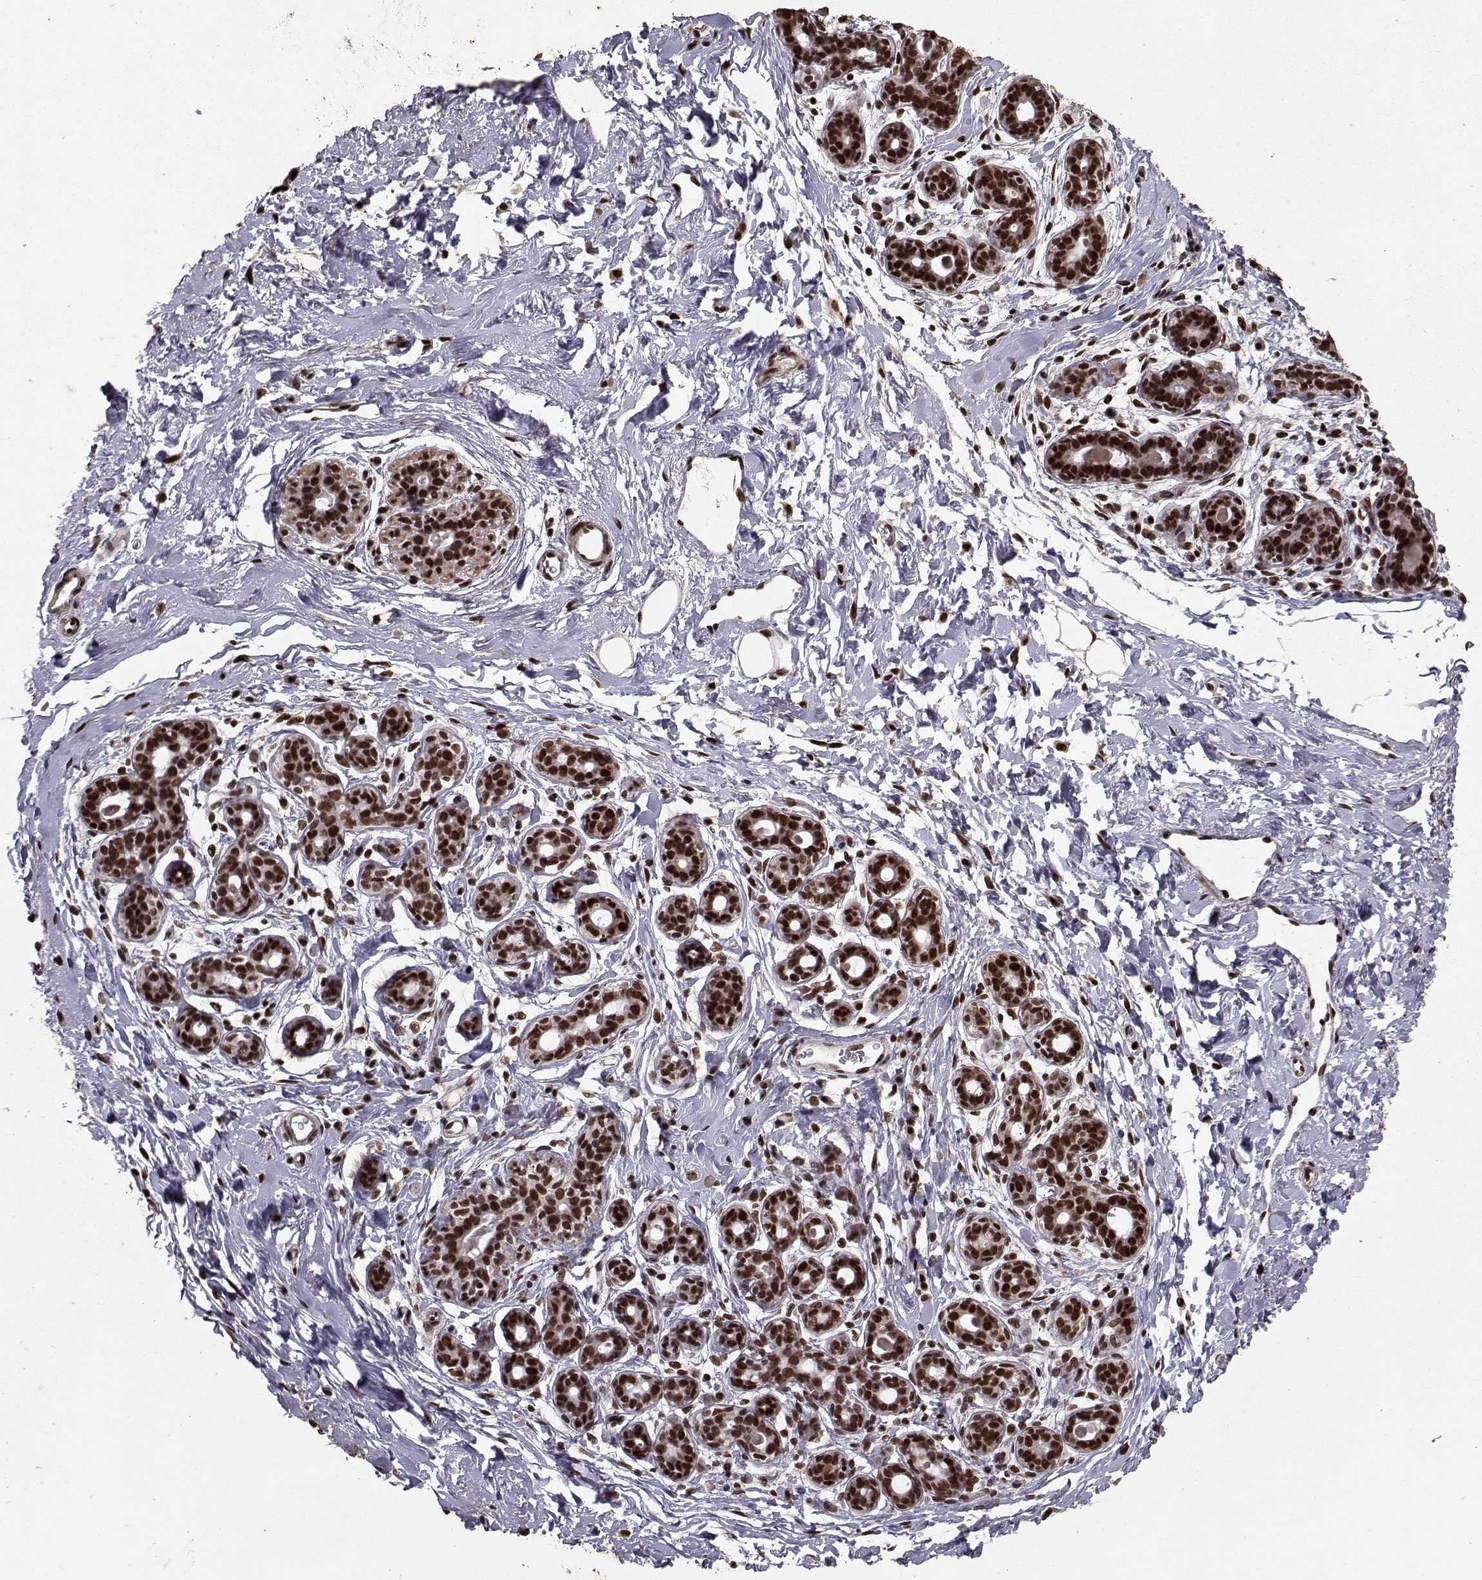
{"staining": {"intensity": "strong", "quantity": ">75%", "location": "nuclear"}, "tissue": "breast", "cell_type": "Adipocytes", "image_type": "normal", "snomed": [{"axis": "morphology", "description": "Normal tissue, NOS"}, {"axis": "topography", "description": "Breast"}], "caption": "Strong nuclear staining is identified in about >75% of adipocytes in benign breast. Nuclei are stained in blue.", "gene": "SF1", "patient": {"sex": "female", "age": 43}}